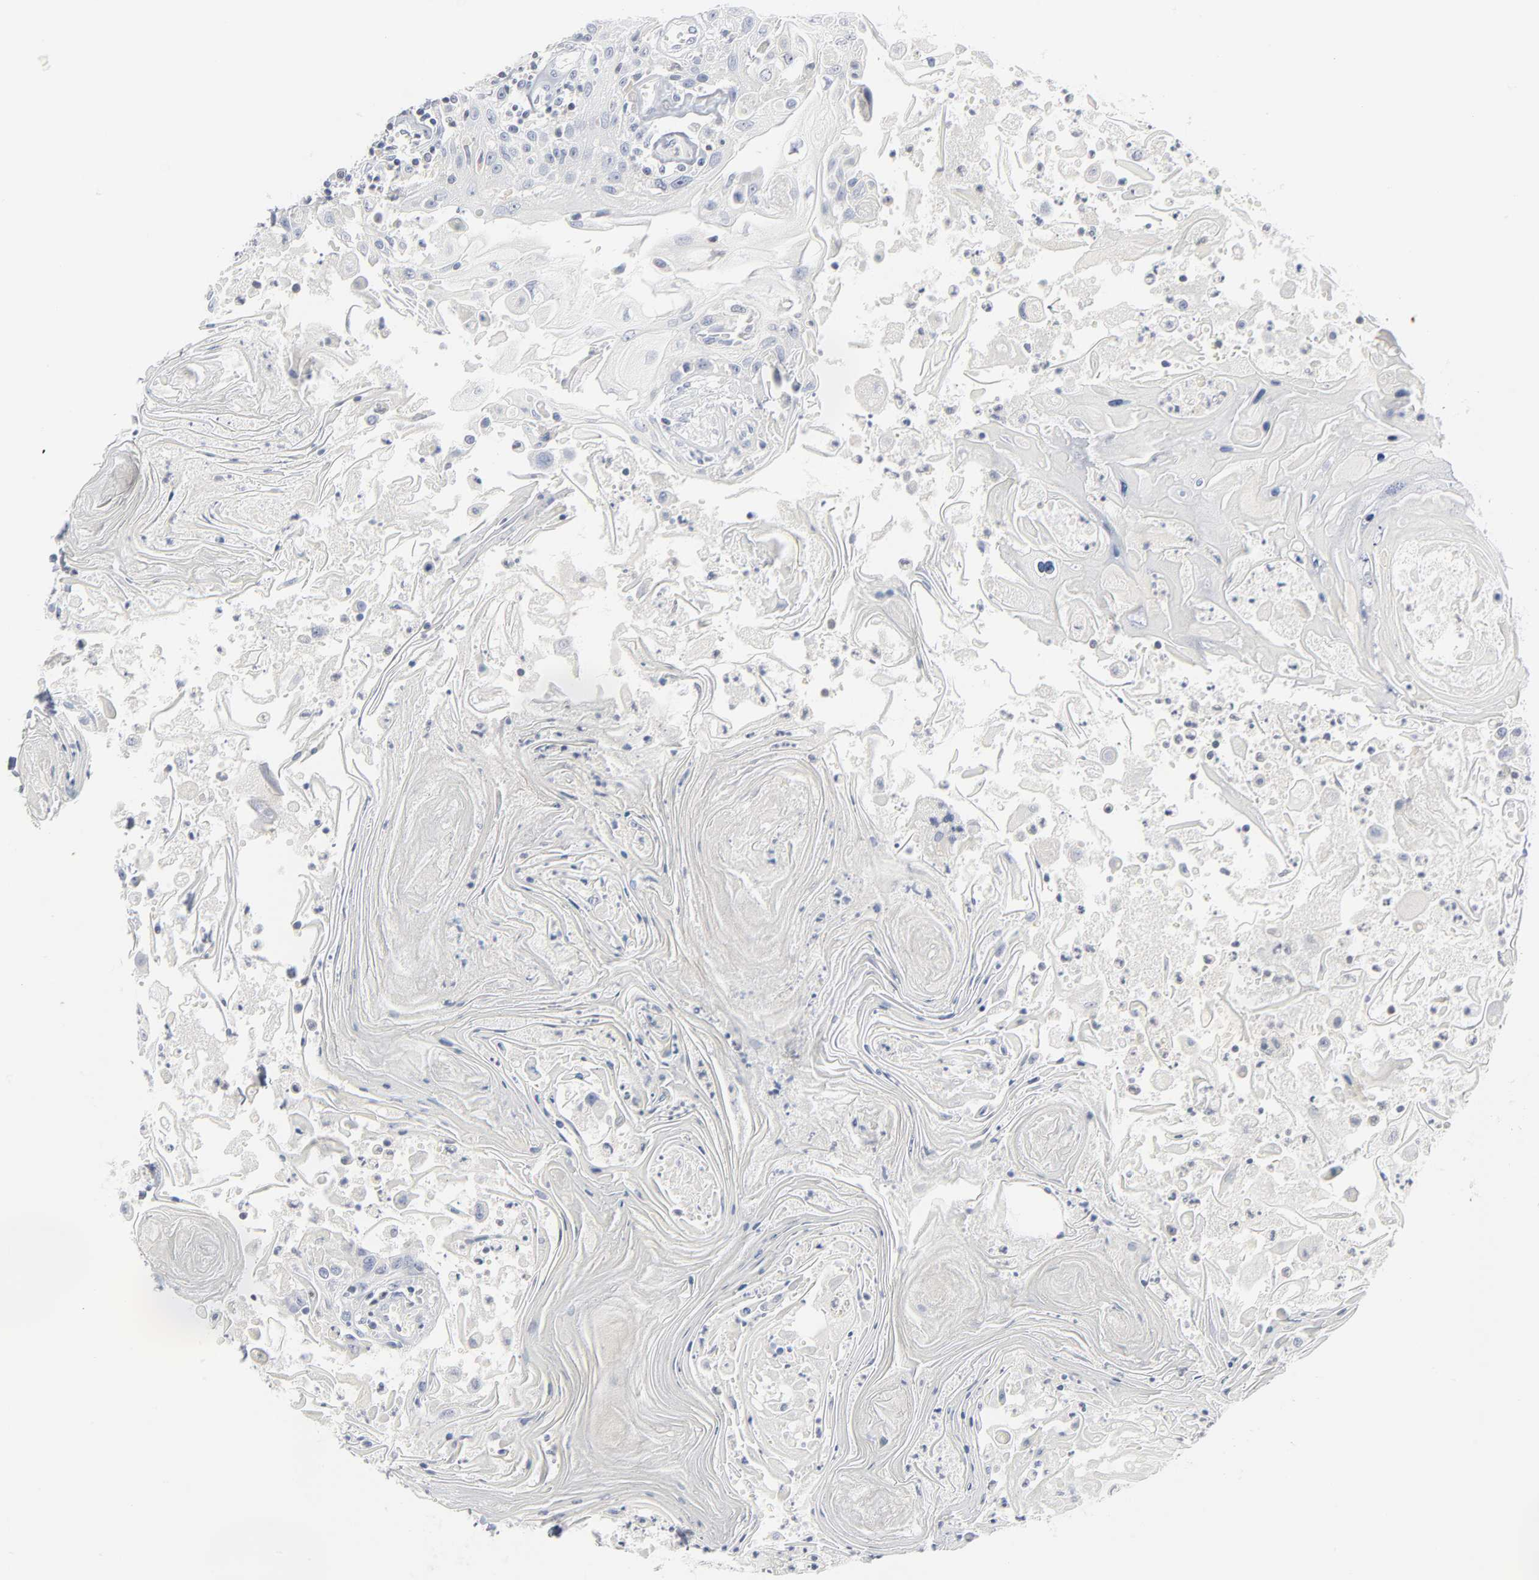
{"staining": {"intensity": "negative", "quantity": "none", "location": "none"}, "tissue": "head and neck cancer", "cell_type": "Tumor cells", "image_type": "cancer", "snomed": [{"axis": "morphology", "description": "Squamous cell carcinoma, NOS"}, {"axis": "topography", "description": "Oral tissue"}, {"axis": "topography", "description": "Head-Neck"}], "caption": "High power microscopy photomicrograph of an immunohistochemistry histopathology image of squamous cell carcinoma (head and neck), revealing no significant expression in tumor cells. Nuclei are stained in blue.", "gene": "PTK2B", "patient": {"sex": "female", "age": 76}}